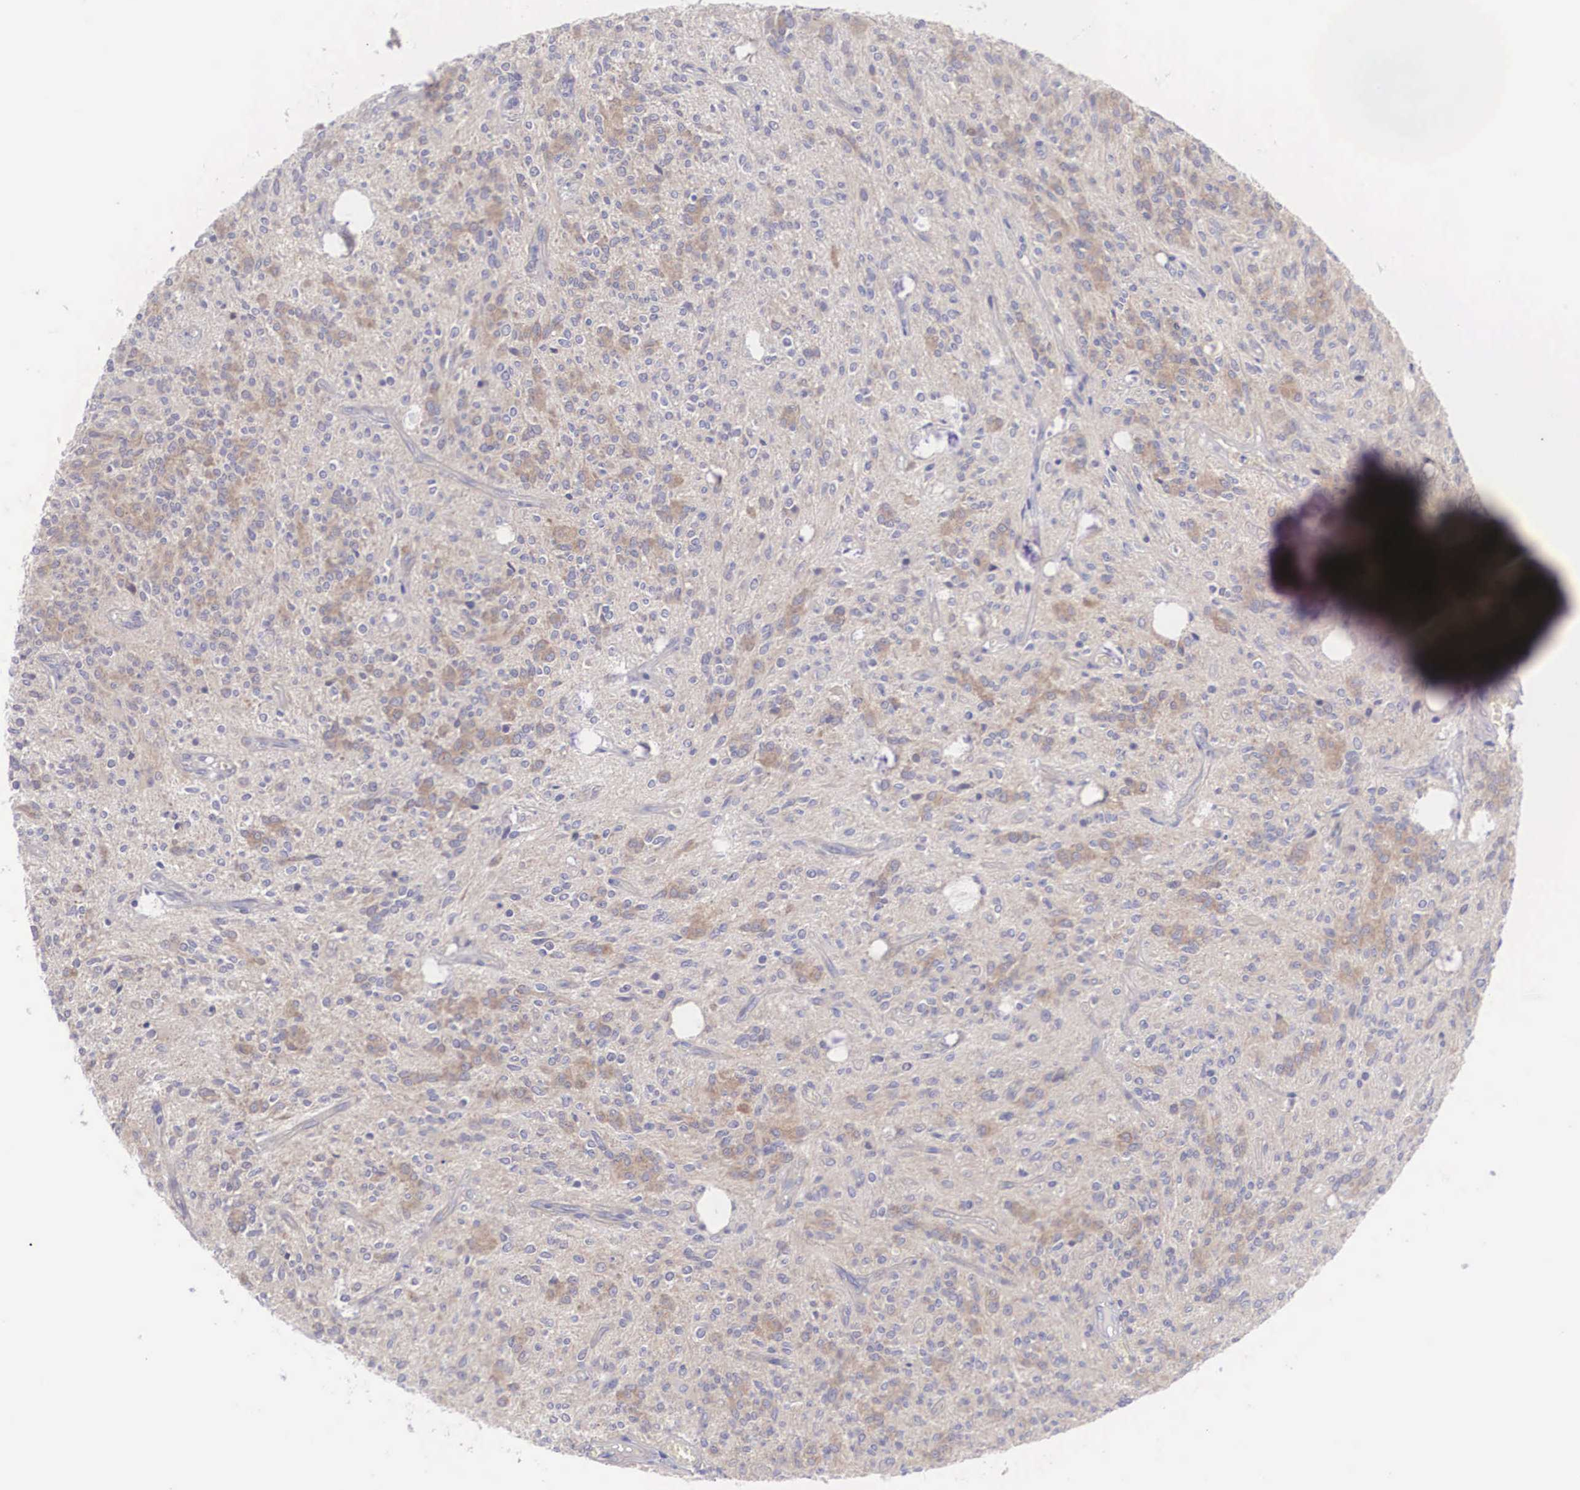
{"staining": {"intensity": "weak", "quantity": "25%-75%", "location": "cytoplasmic/membranous"}, "tissue": "glioma", "cell_type": "Tumor cells", "image_type": "cancer", "snomed": [{"axis": "morphology", "description": "Glioma, malignant, Low grade"}, {"axis": "topography", "description": "Brain"}], "caption": "Protein expression by IHC displays weak cytoplasmic/membranous staining in about 25%-75% of tumor cells in low-grade glioma (malignant). (DAB IHC with brightfield microscopy, high magnification).", "gene": "TXLNG", "patient": {"sex": "female", "age": 15}}